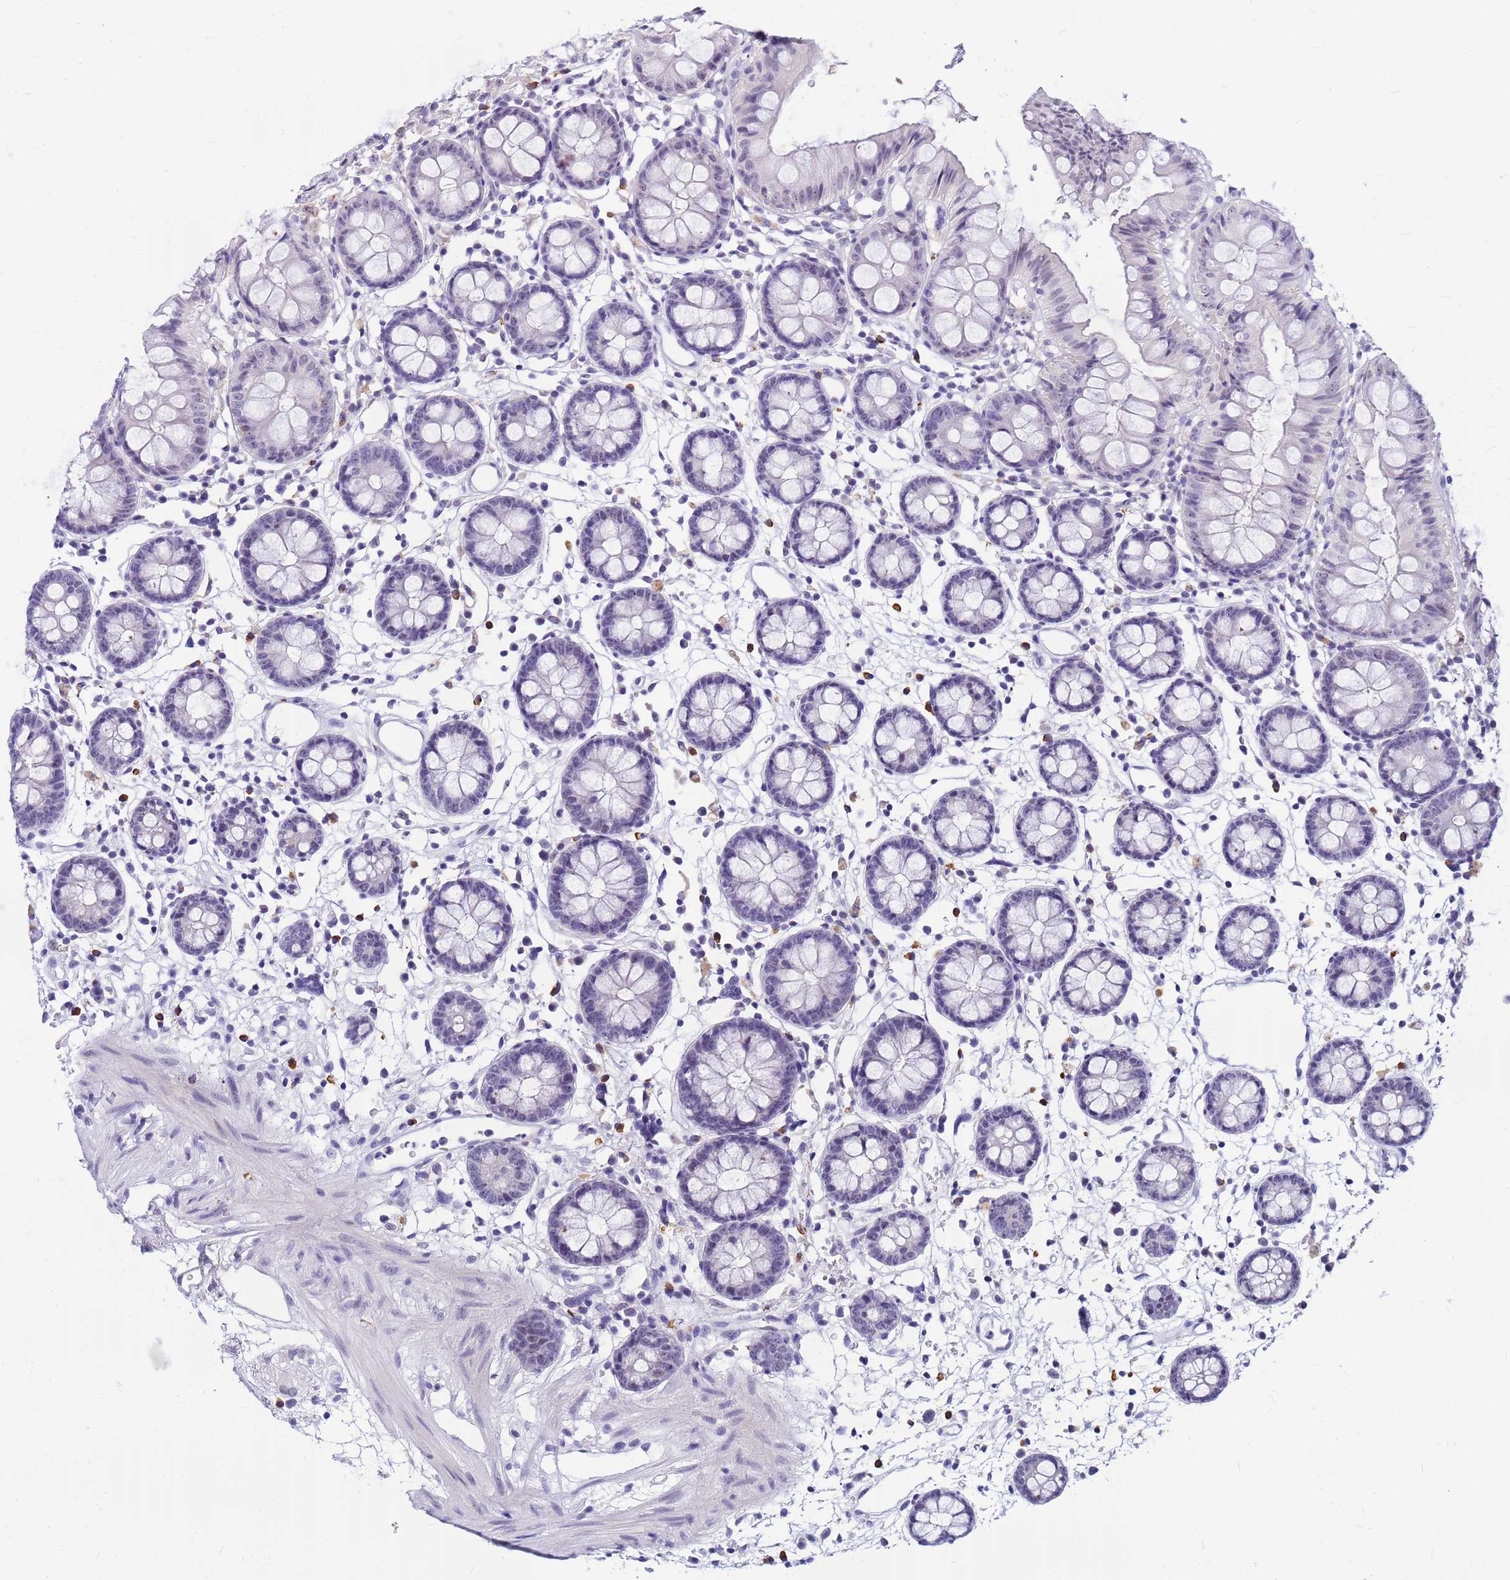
{"staining": {"intensity": "negative", "quantity": "none", "location": "none"}, "tissue": "colon", "cell_type": "Endothelial cells", "image_type": "normal", "snomed": [{"axis": "morphology", "description": "Normal tissue, NOS"}, {"axis": "topography", "description": "Colon"}], "caption": "The image displays no significant positivity in endothelial cells of colon. (DAB immunohistochemistry (IHC) visualized using brightfield microscopy, high magnification).", "gene": "DMRTC2", "patient": {"sex": "female", "age": 84}}